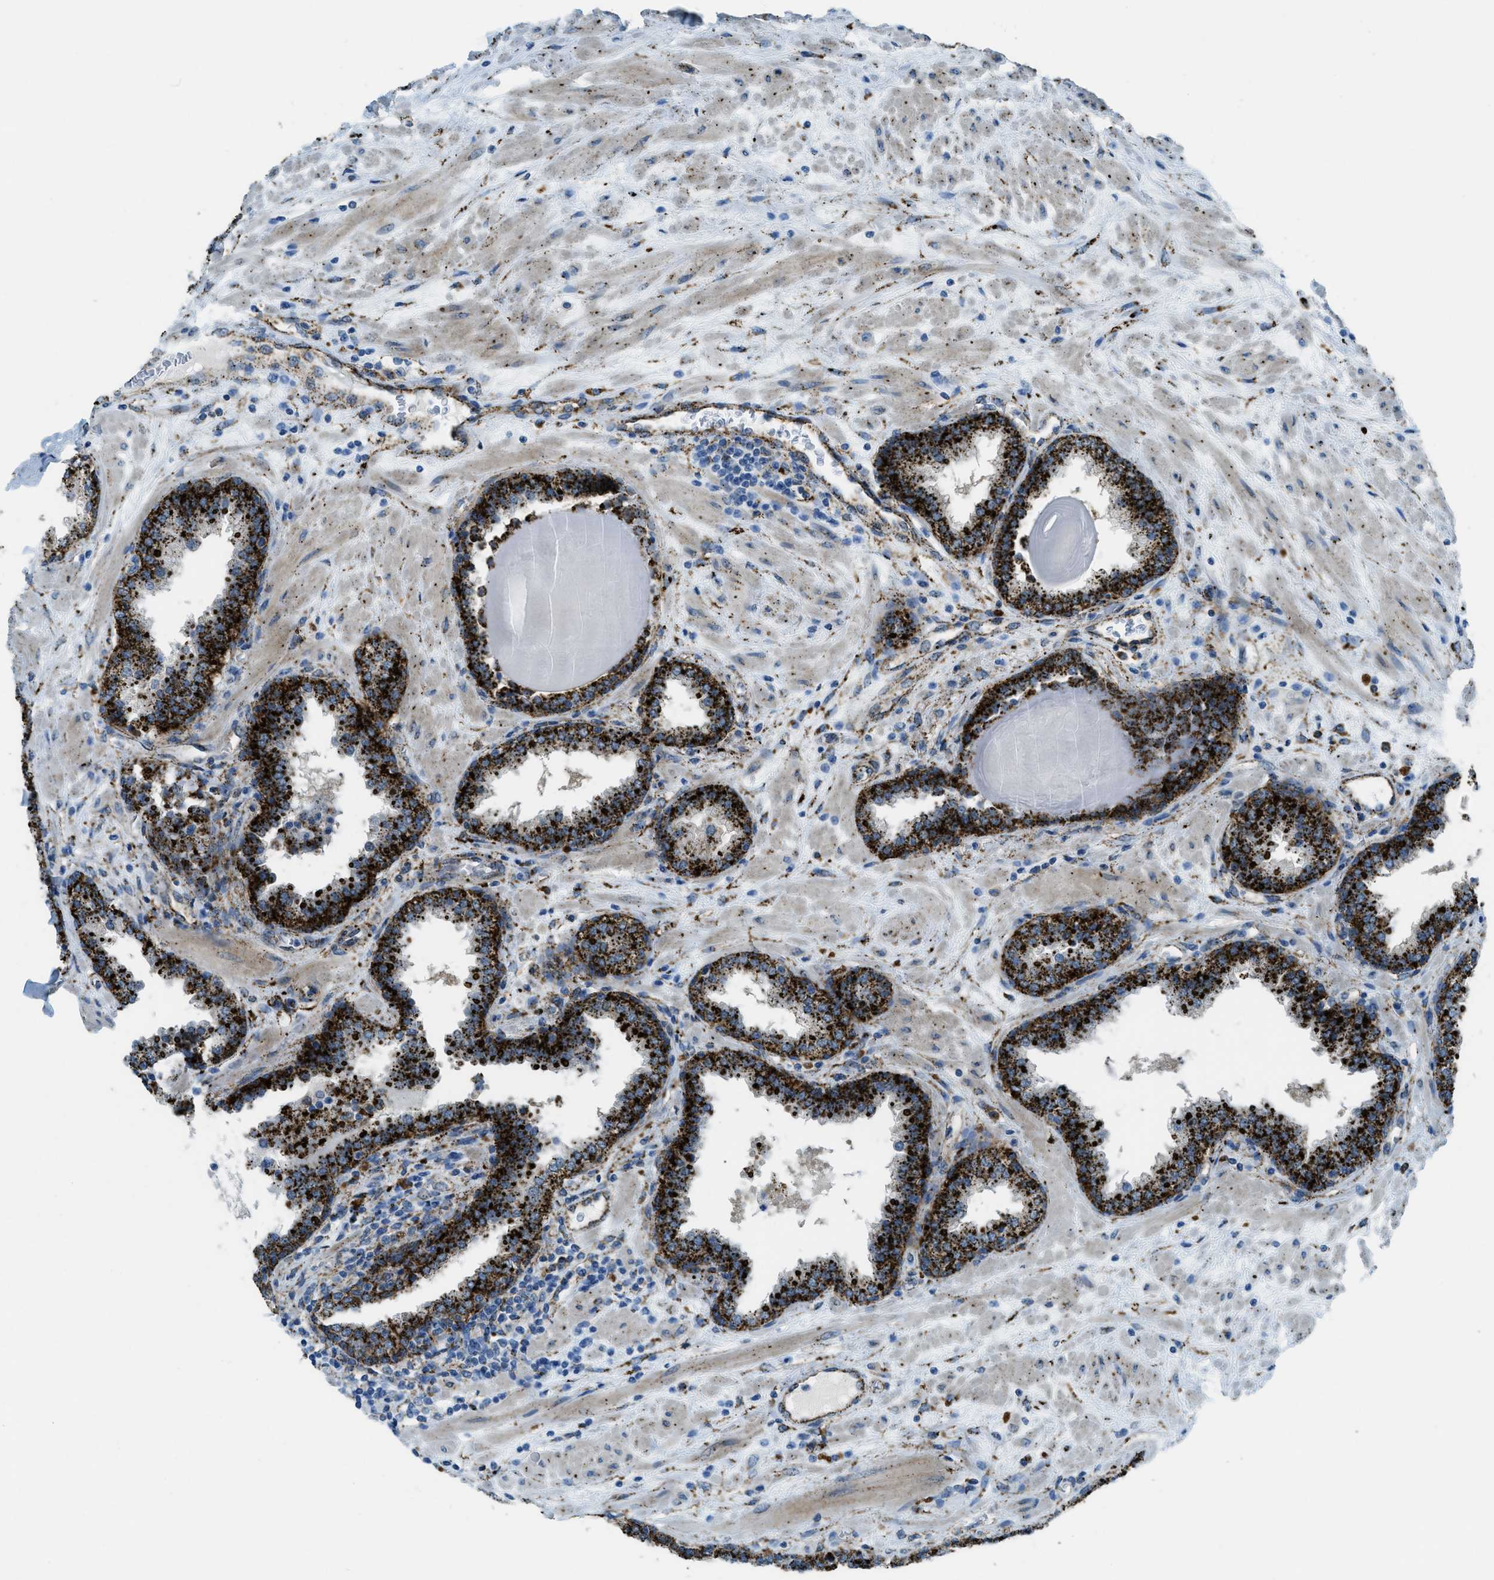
{"staining": {"intensity": "strong", "quantity": ">75%", "location": "cytoplasmic/membranous"}, "tissue": "prostate", "cell_type": "Glandular cells", "image_type": "normal", "snomed": [{"axis": "morphology", "description": "Normal tissue, NOS"}, {"axis": "topography", "description": "Prostate"}], "caption": "Prostate stained with DAB IHC shows high levels of strong cytoplasmic/membranous positivity in approximately >75% of glandular cells.", "gene": "SCARB2", "patient": {"sex": "male", "age": 51}}